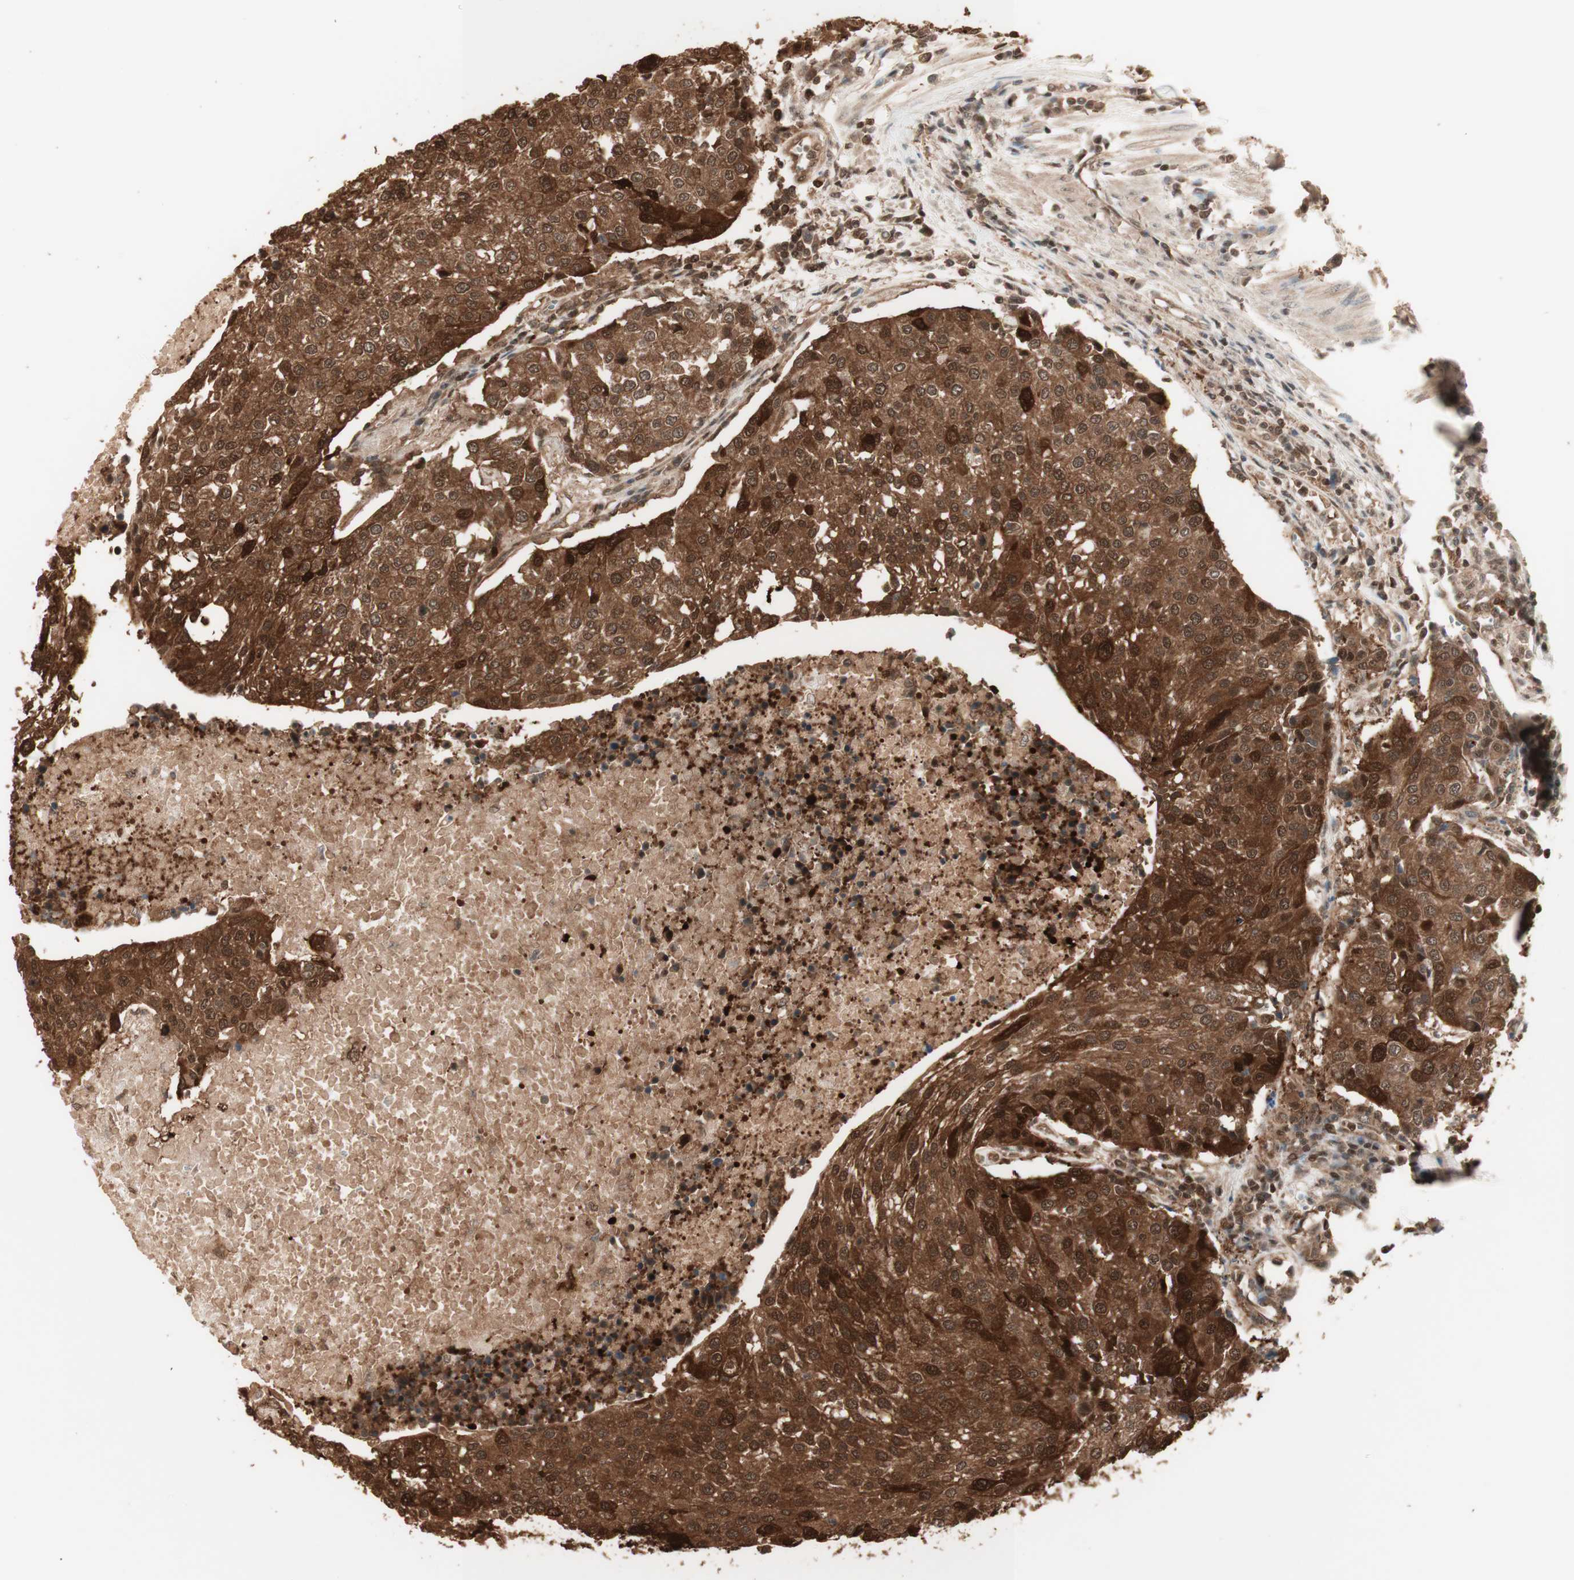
{"staining": {"intensity": "strong", "quantity": ">75%", "location": "cytoplasmic/membranous,nuclear"}, "tissue": "urothelial cancer", "cell_type": "Tumor cells", "image_type": "cancer", "snomed": [{"axis": "morphology", "description": "Urothelial carcinoma, High grade"}, {"axis": "topography", "description": "Urinary bladder"}], "caption": "Urothelial cancer stained for a protein displays strong cytoplasmic/membranous and nuclear positivity in tumor cells. The staining was performed using DAB, with brown indicating positive protein expression. Nuclei are stained blue with hematoxylin.", "gene": "YWHAB", "patient": {"sex": "female", "age": 85}}